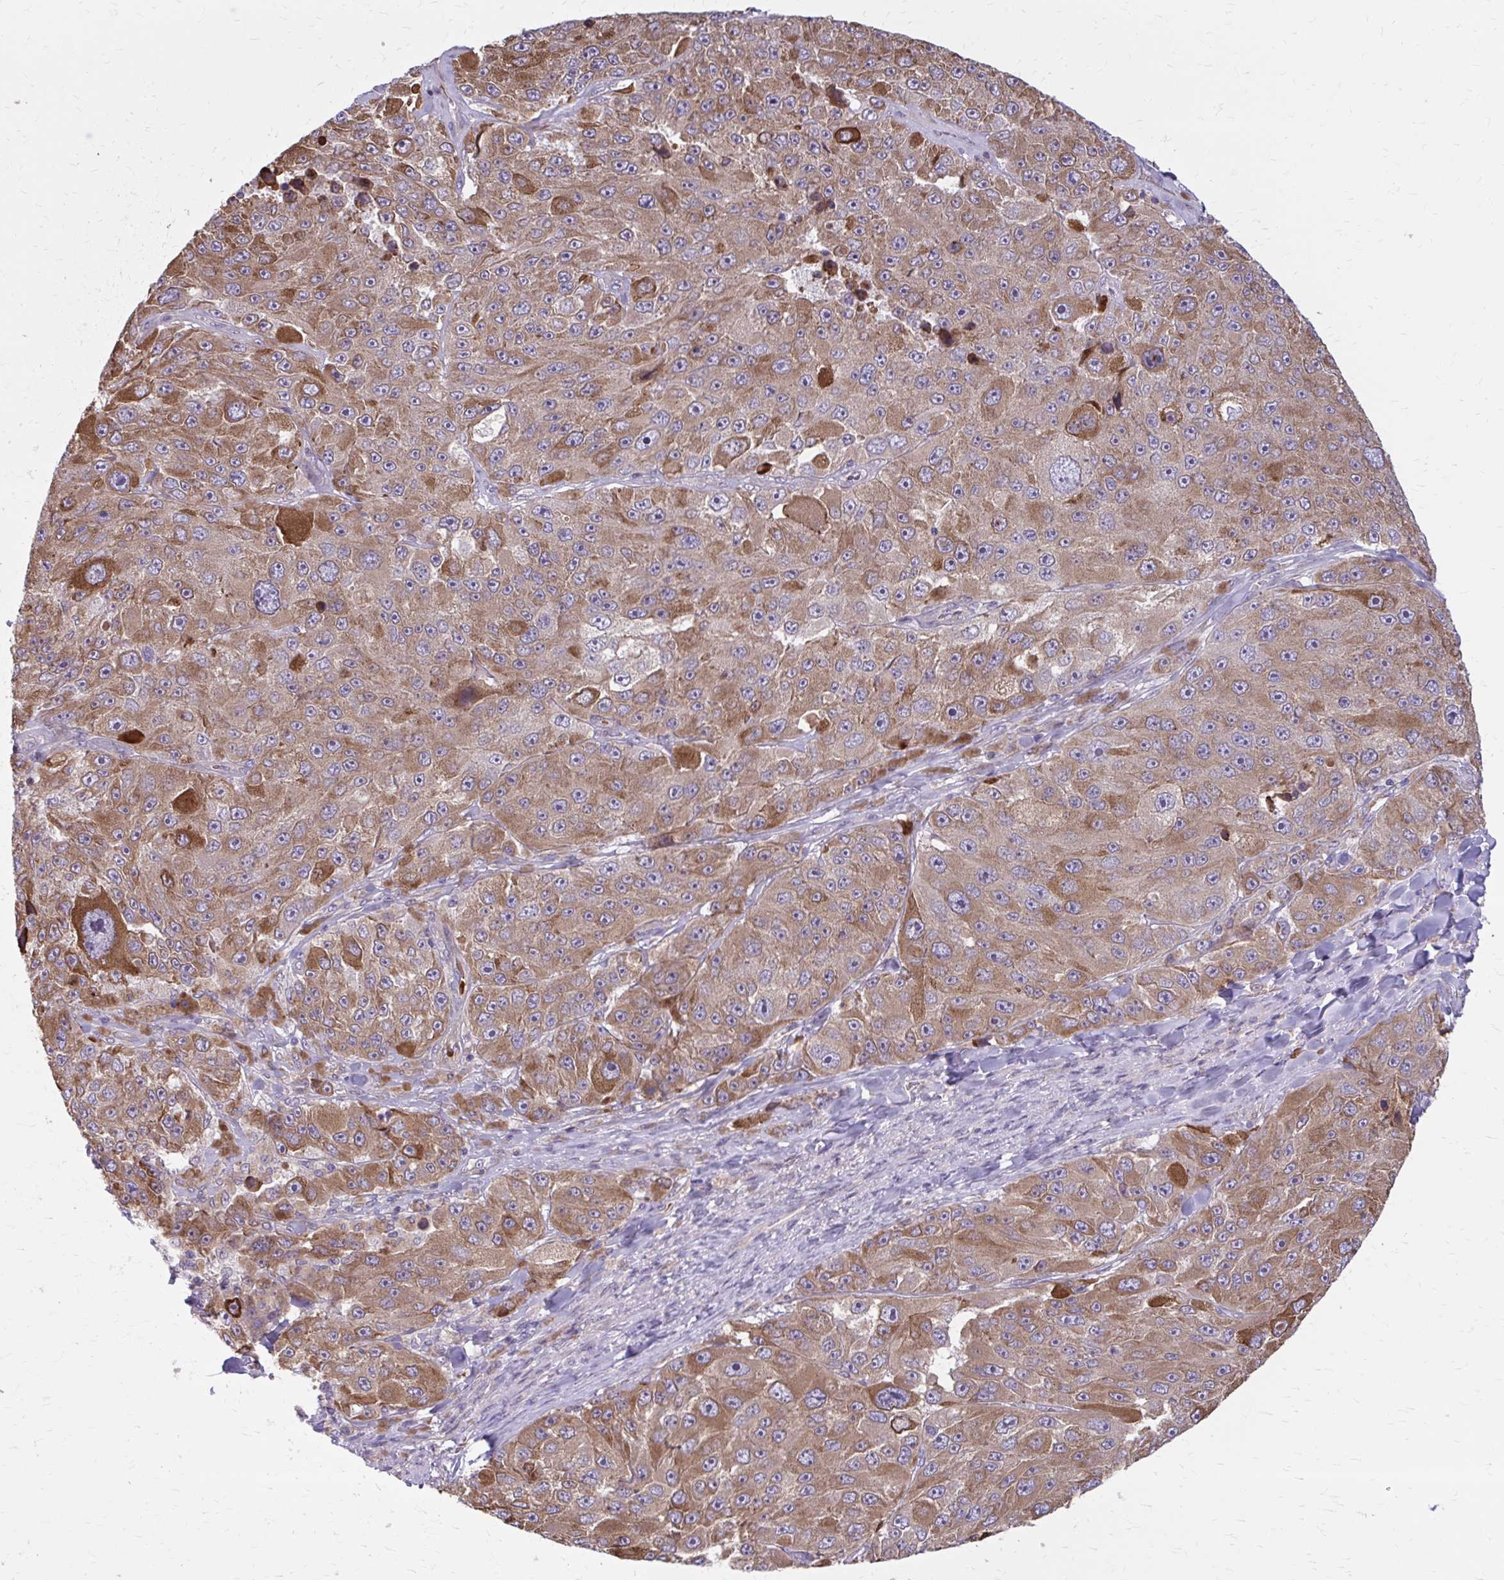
{"staining": {"intensity": "moderate", "quantity": ">75%", "location": "cytoplasmic/membranous"}, "tissue": "melanoma", "cell_type": "Tumor cells", "image_type": "cancer", "snomed": [{"axis": "morphology", "description": "Malignant melanoma, Metastatic site"}, {"axis": "topography", "description": "Lymph node"}], "caption": "Moderate cytoplasmic/membranous expression is identified in approximately >75% of tumor cells in malignant melanoma (metastatic site).", "gene": "SNF8", "patient": {"sex": "male", "age": 62}}